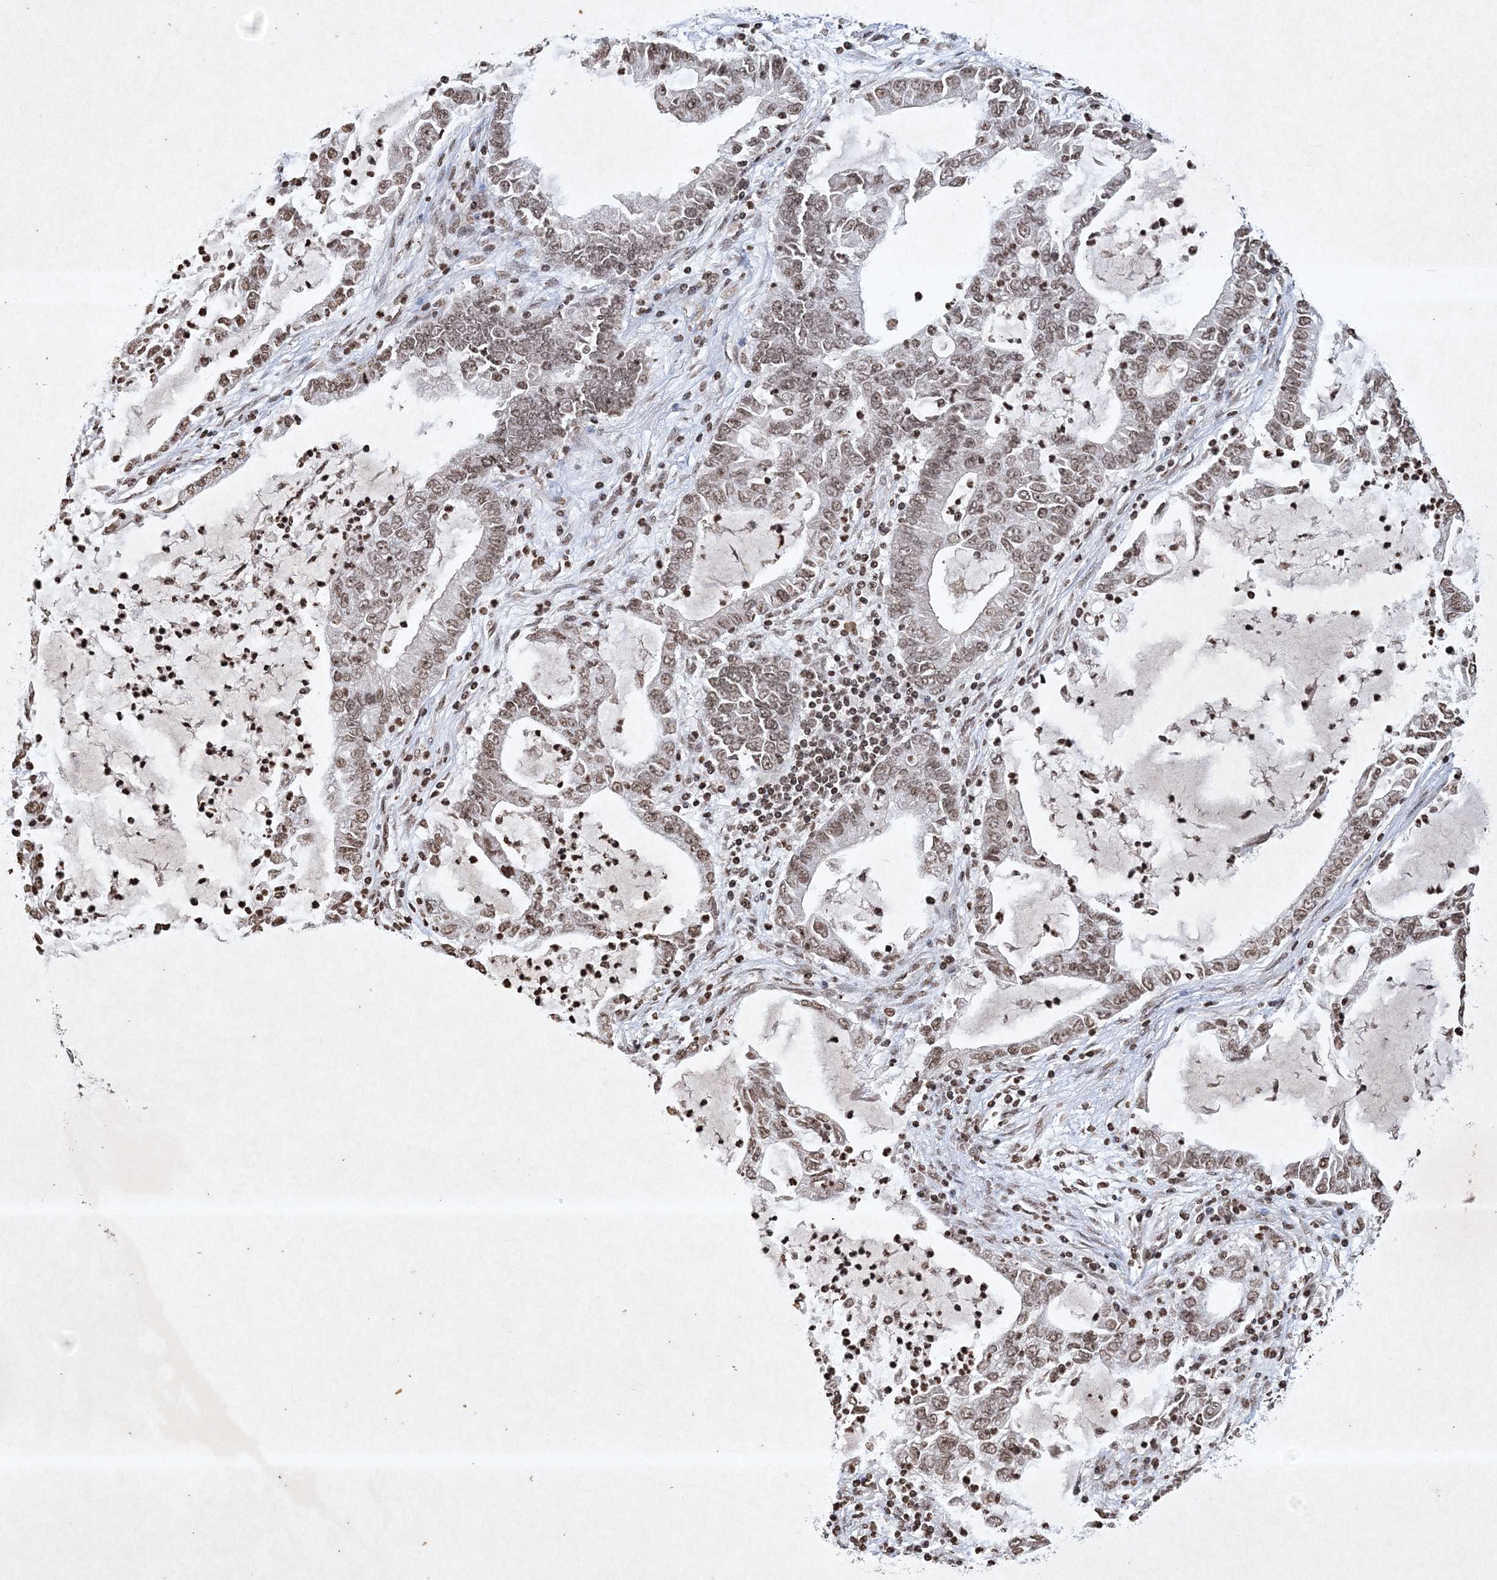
{"staining": {"intensity": "weak", "quantity": ">75%", "location": "nuclear"}, "tissue": "lung cancer", "cell_type": "Tumor cells", "image_type": "cancer", "snomed": [{"axis": "morphology", "description": "Adenocarcinoma, NOS"}, {"axis": "topography", "description": "Lung"}], "caption": "The image exhibits immunohistochemical staining of adenocarcinoma (lung). There is weak nuclear staining is present in about >75% of tumor cells.", "gene": "NEDD9", "patient": {"sex": "female", "age": 51}}